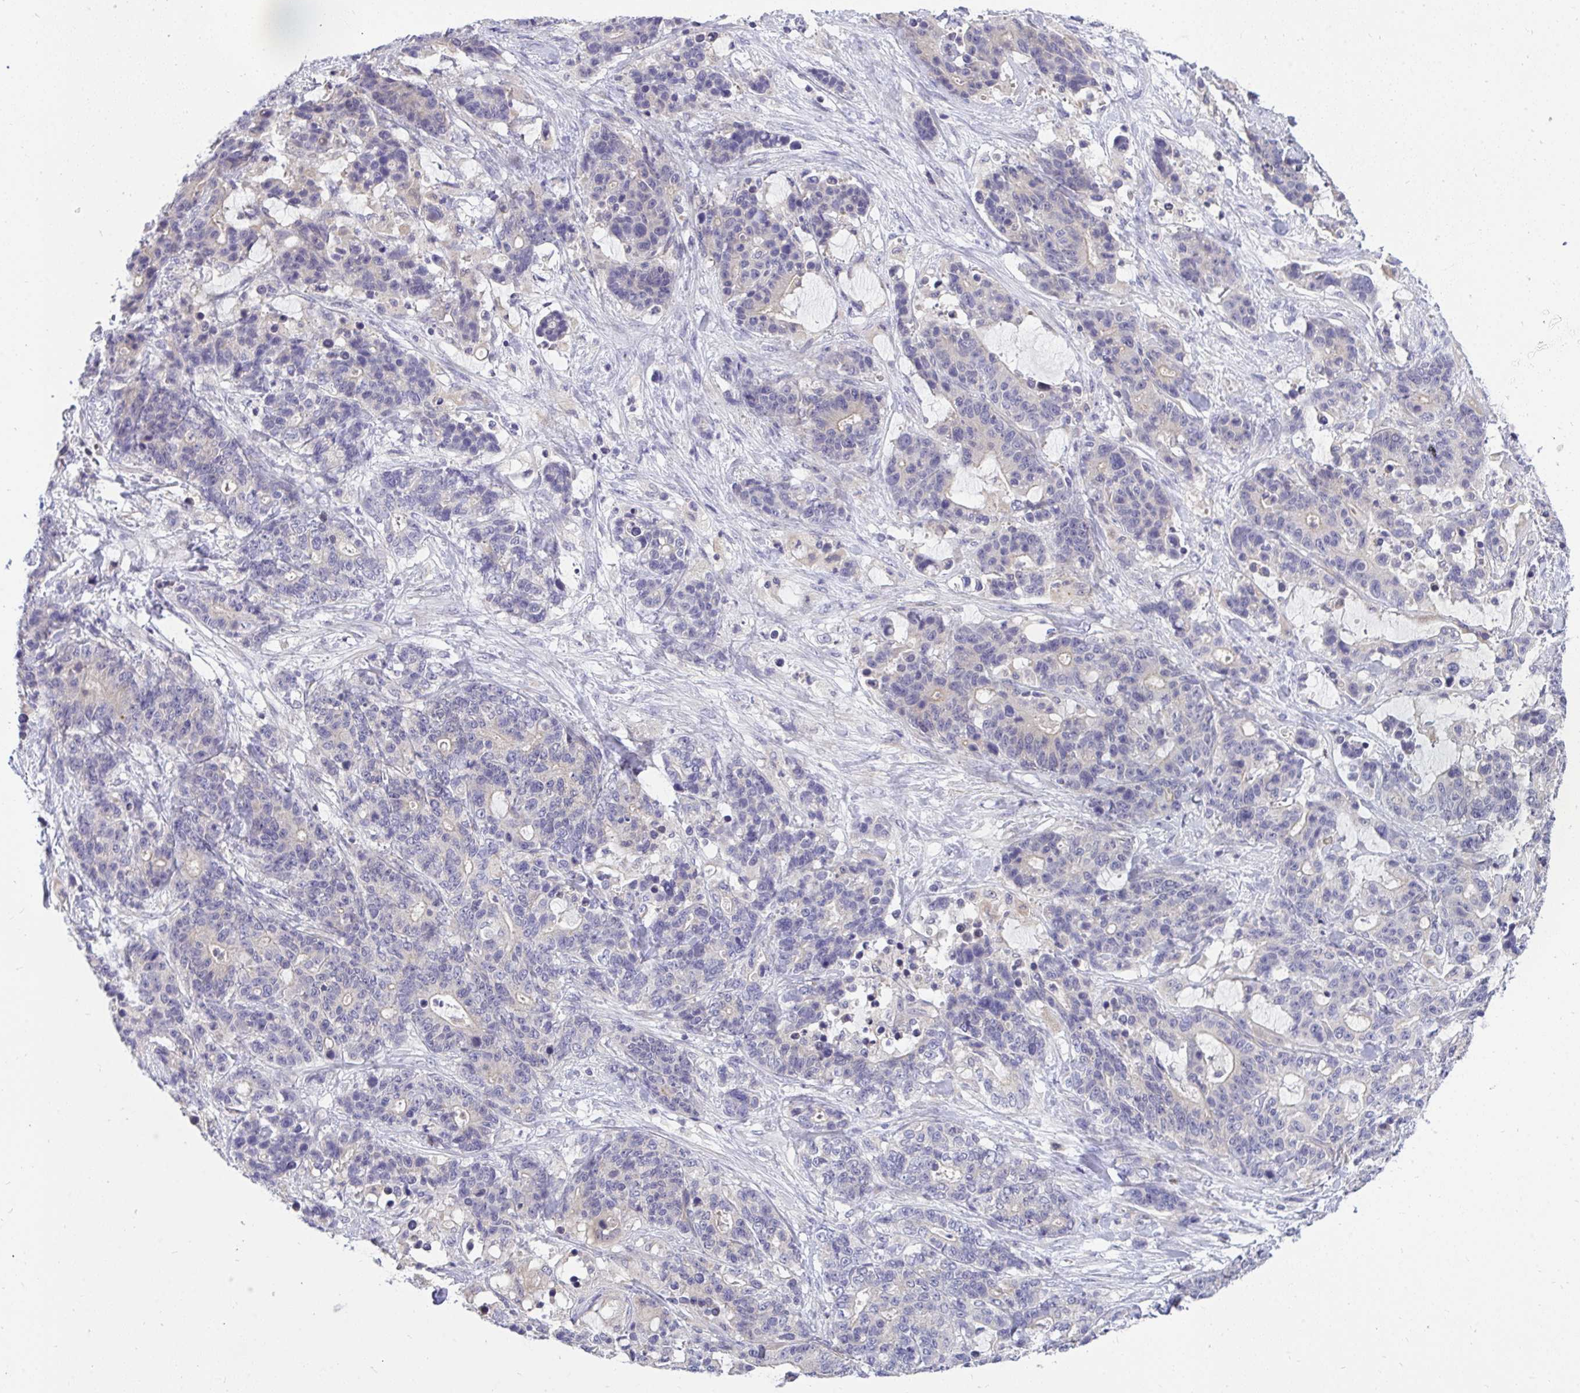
{"staining": {"intensity": "negative", "quantity": "none", "location": "none"}, "tissue": "stomach cancer", "cell_type": "Tumor cells", "image_type": "cancer", "snomed": [{"axis": "morphology", "description": "Normal tissue, NOS"}, {"axis": "morphology", "description": "Adenocarcinoma, NOS"}, {"axis": "topography", "description": "Stomach"}], "caption": "DAB immunohistochemical staining of human stomach cancer demonstrates no significant positivity in tumor cells.", "gene": "C19orf54", "patient": {"sex": "female", "age": 64}}